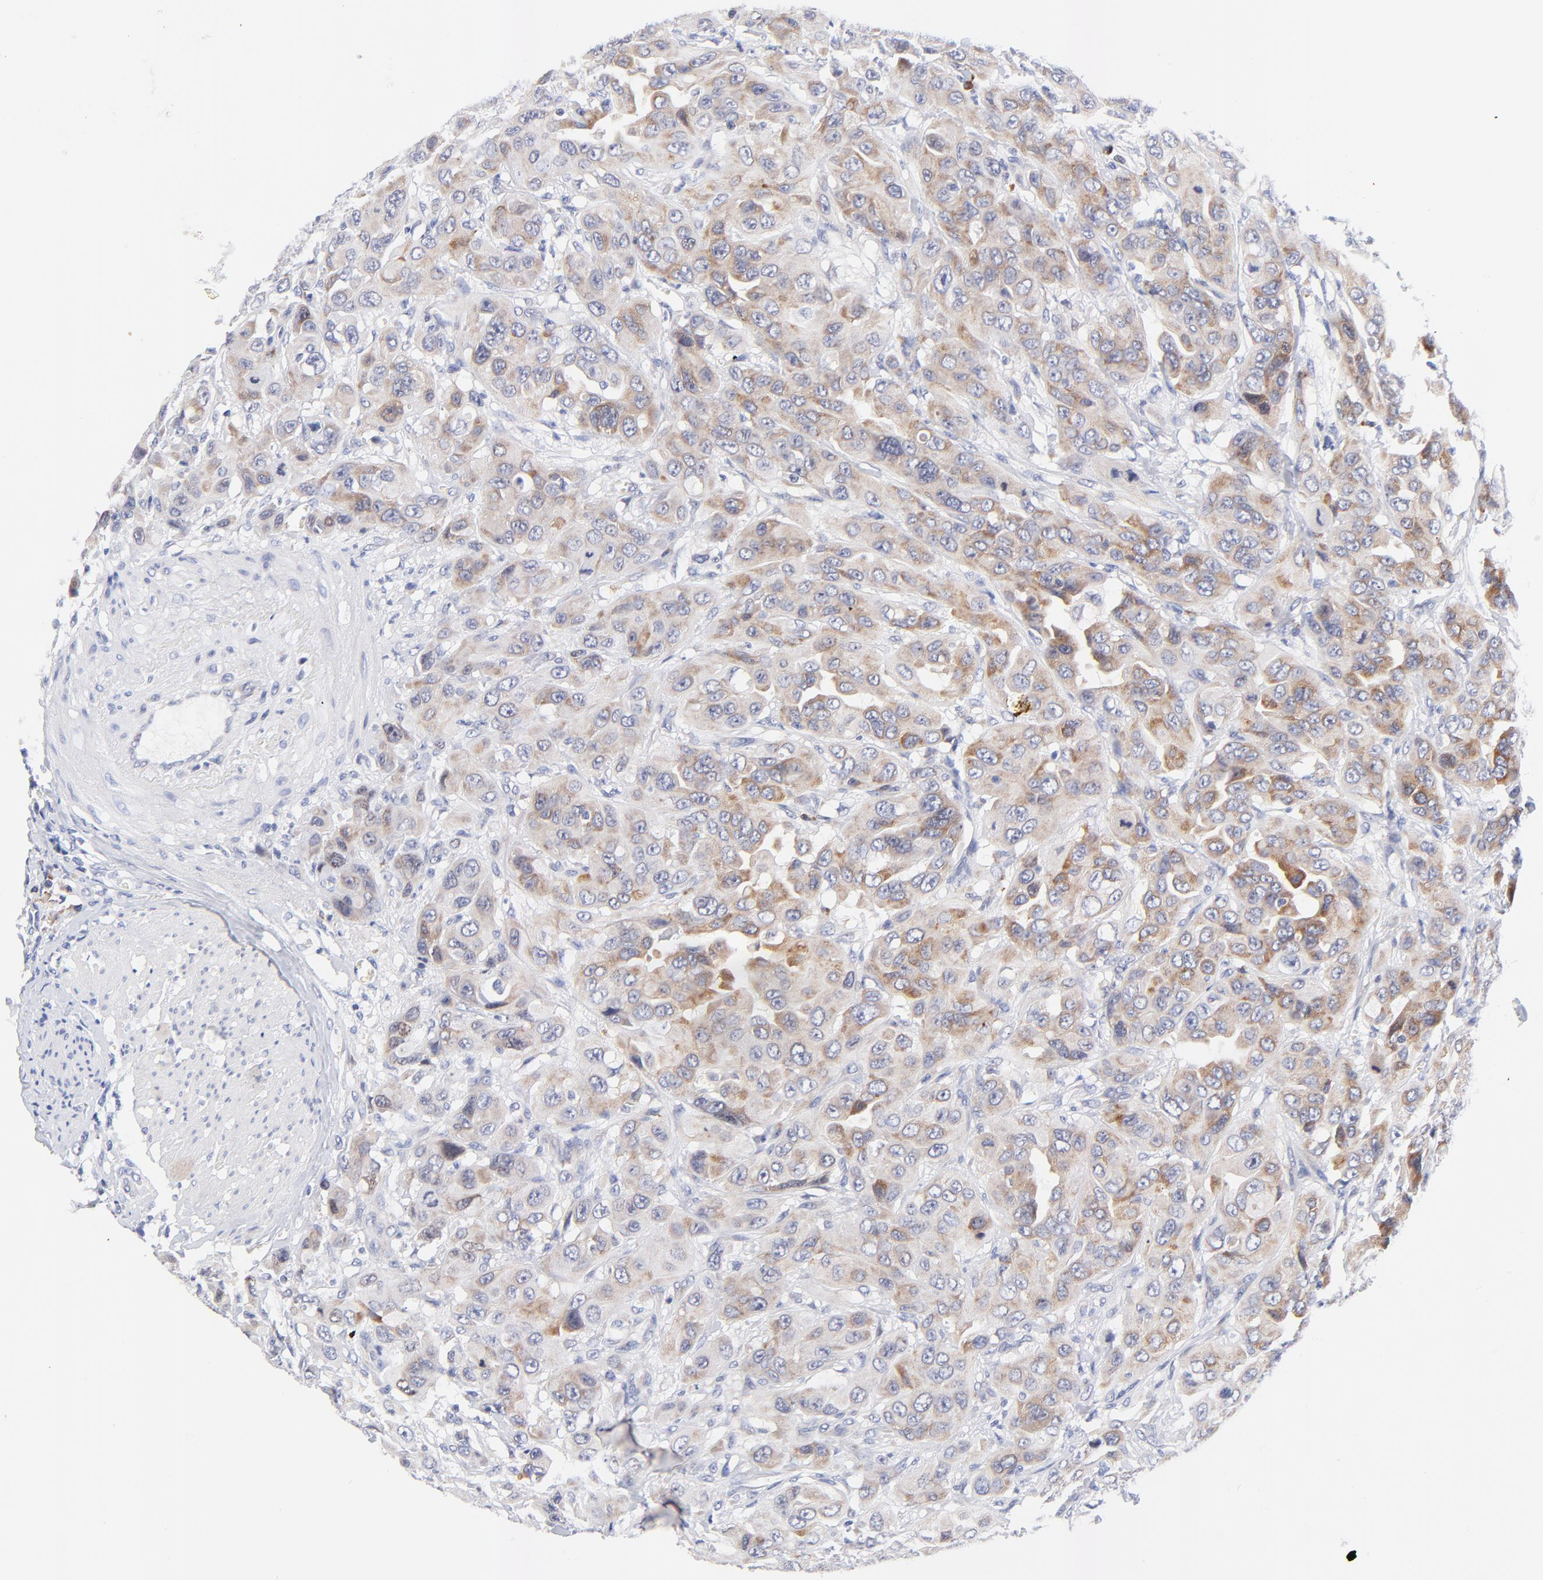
{"staining": {"intensity": "moderate", "quantity": ">75%", "location": "cytoplasmic/membranous"}, "tissue": "urothelial cancer", "cell_type": "Tumor cells", "image_type": "cancer", "snomed": [{"axis": "morphology", "description": "Urothelial carcinoma, High grade"}, {"axis": "topography", "description": "Urinary bladder"}], "caption": "A photomicrograph showing moderate cytoplasmic/membranous expression in about >75% of tumor cells in urothelial cancer, as visualized by brown immunohistochemical staining.", "gene": "AFF2", "patient": {"sex": "male", "age": 73}}